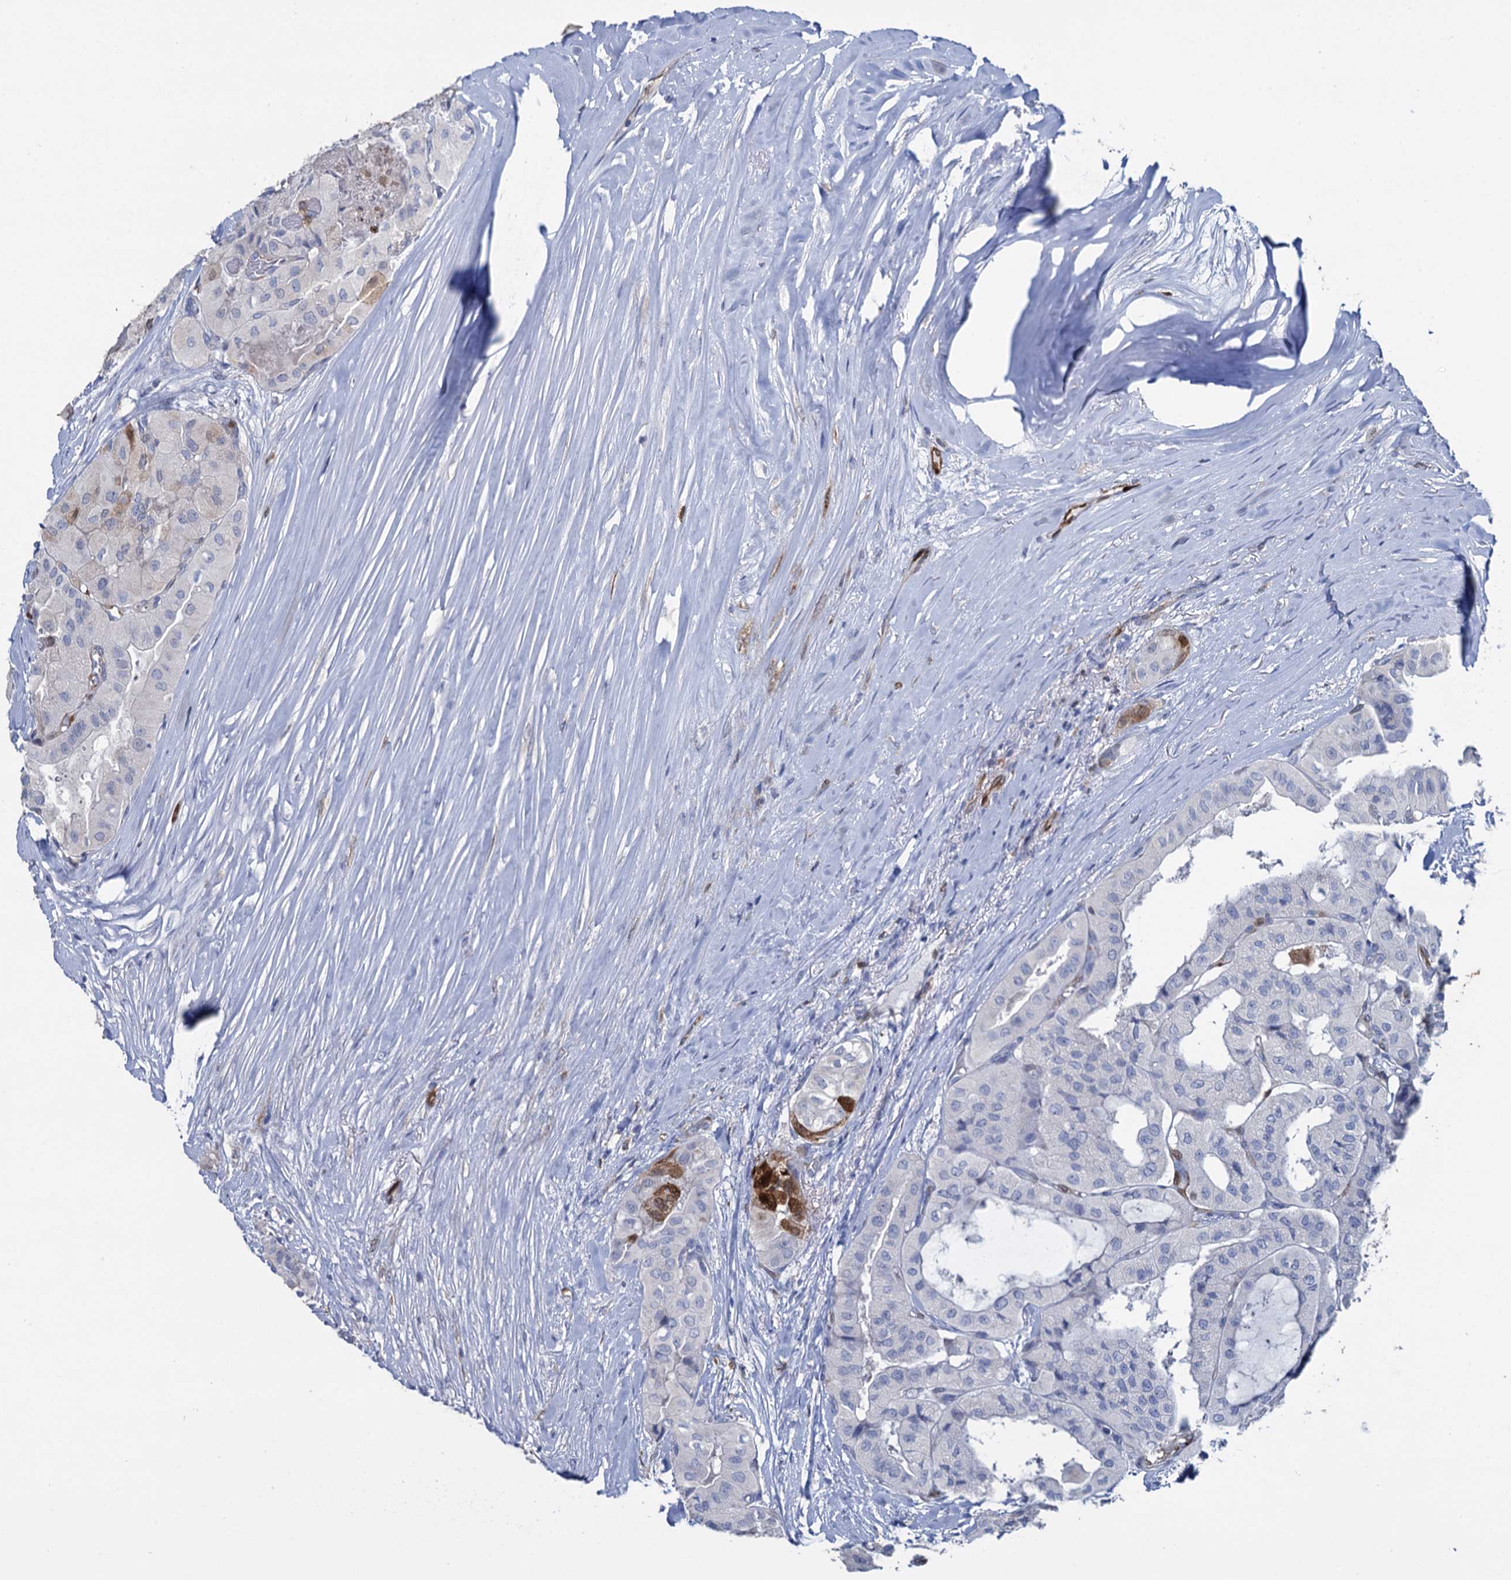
{"staining": {"intensity": "strong", "quantity": "<25%", "location": "cytoplasmic/membranous"}, "tissue": "thyroid cancer", "cell_type": "Tumor cells", "image_type": "cancer", "snomed": [{"axis": "morphology", "description": "Papillary adenocarcinoma, NOS"}, {"axis": "topography", "description": "Thyroid gland"}], "caption": "Papillary adenocarcinoma (thyroid) stained with a protein marker exhibits strong staining in tumor cells.", "gene": "FABP5", "patient": {"sex": "female", "age": 59}}